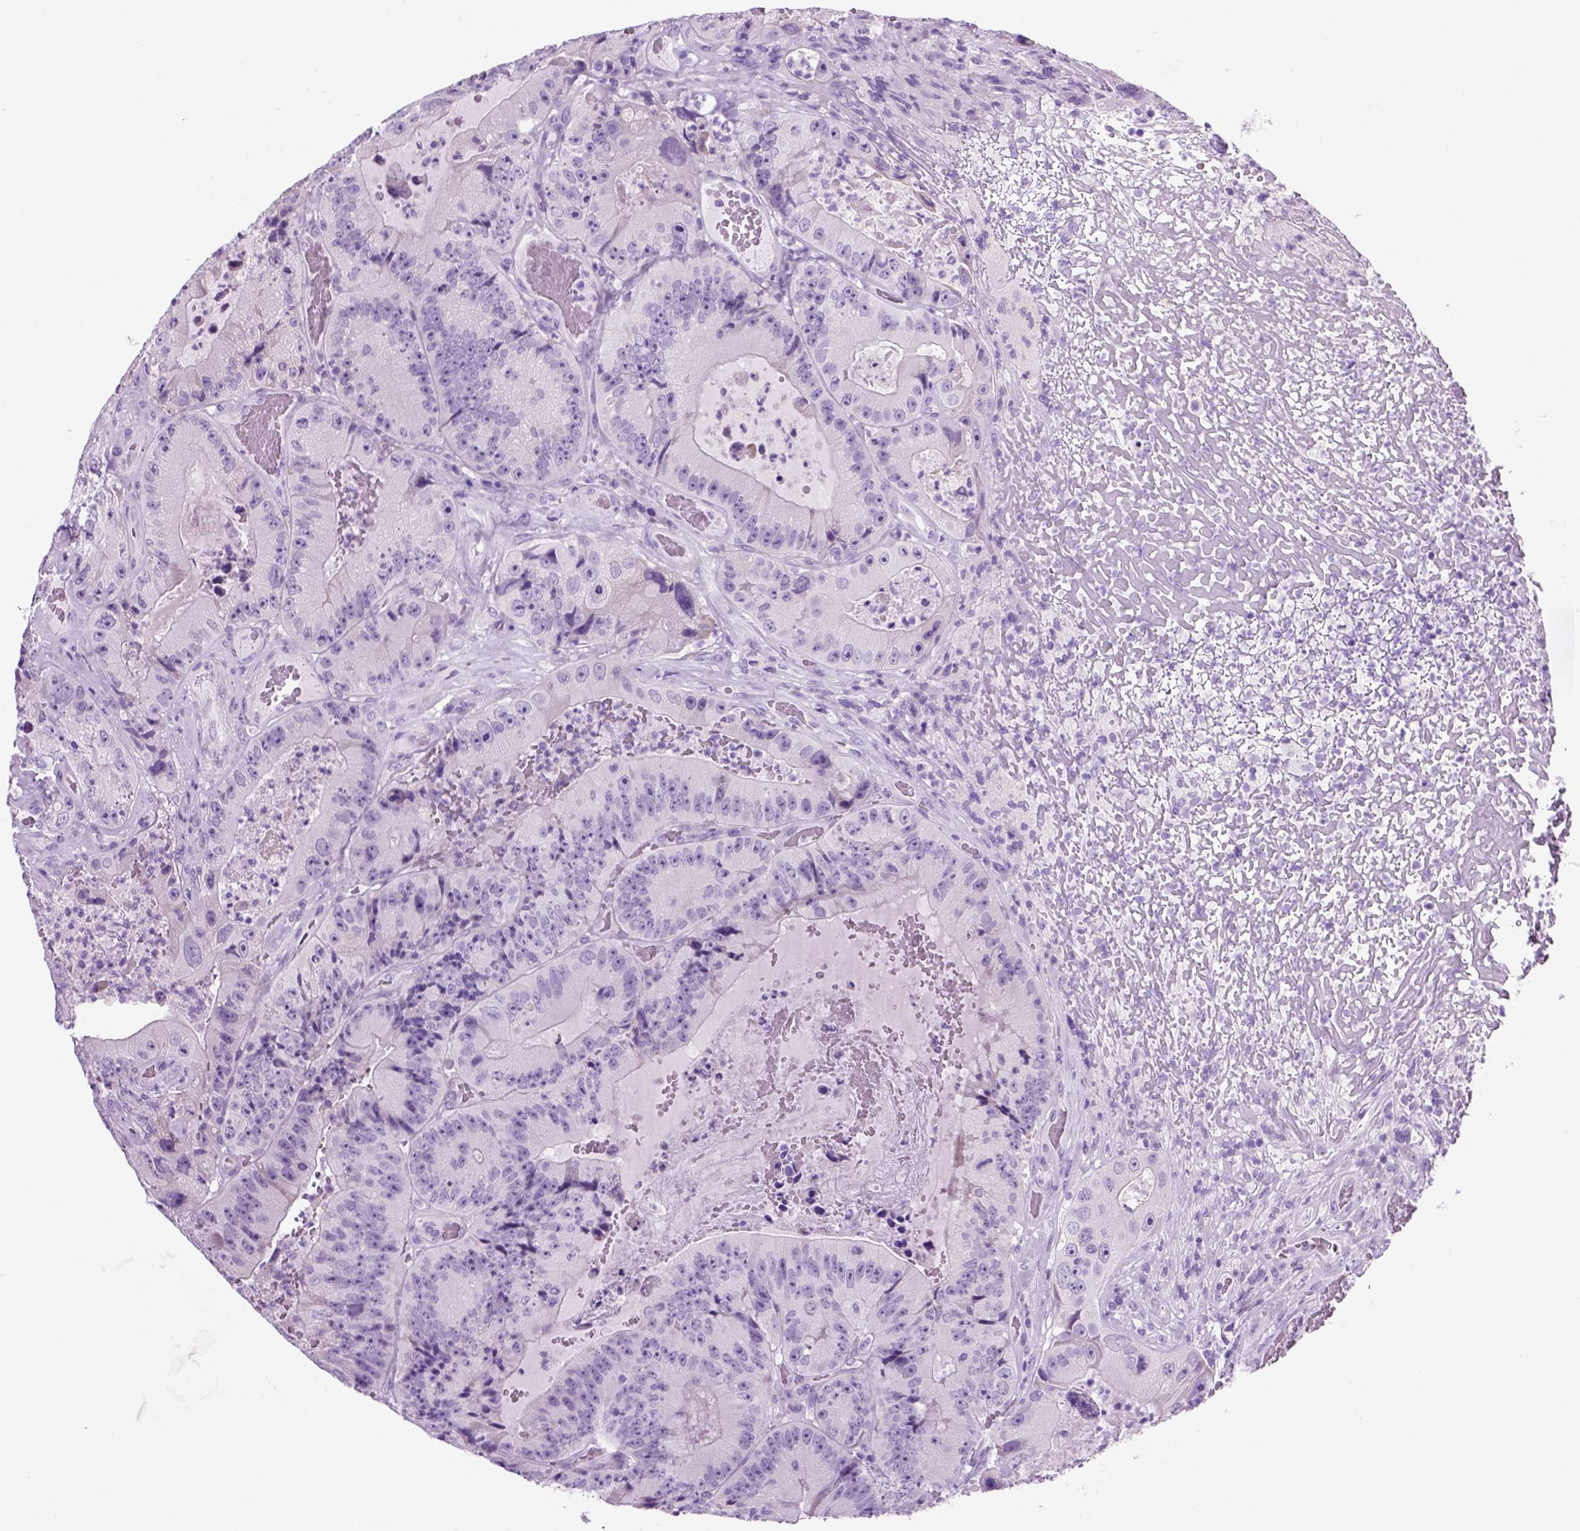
{"staining": {"intensity": "negative", "quantity": "none", "location": "none"}, "tissue": "colorectal cancer", "cell_type": "Tumor cells", "image_type": "cancer", "snomed": [{"axis": "morphology", "description": "Adenocarcinoma, NOS"}, {"axis": "topography", "description": "Colon"}], "caption": "Colorectal adenocarcinoma stained for a protein using IHC displays no staining tumor cells.", "gene": "HHIPL2", "patient": {"sex": "female", "age": 86}}